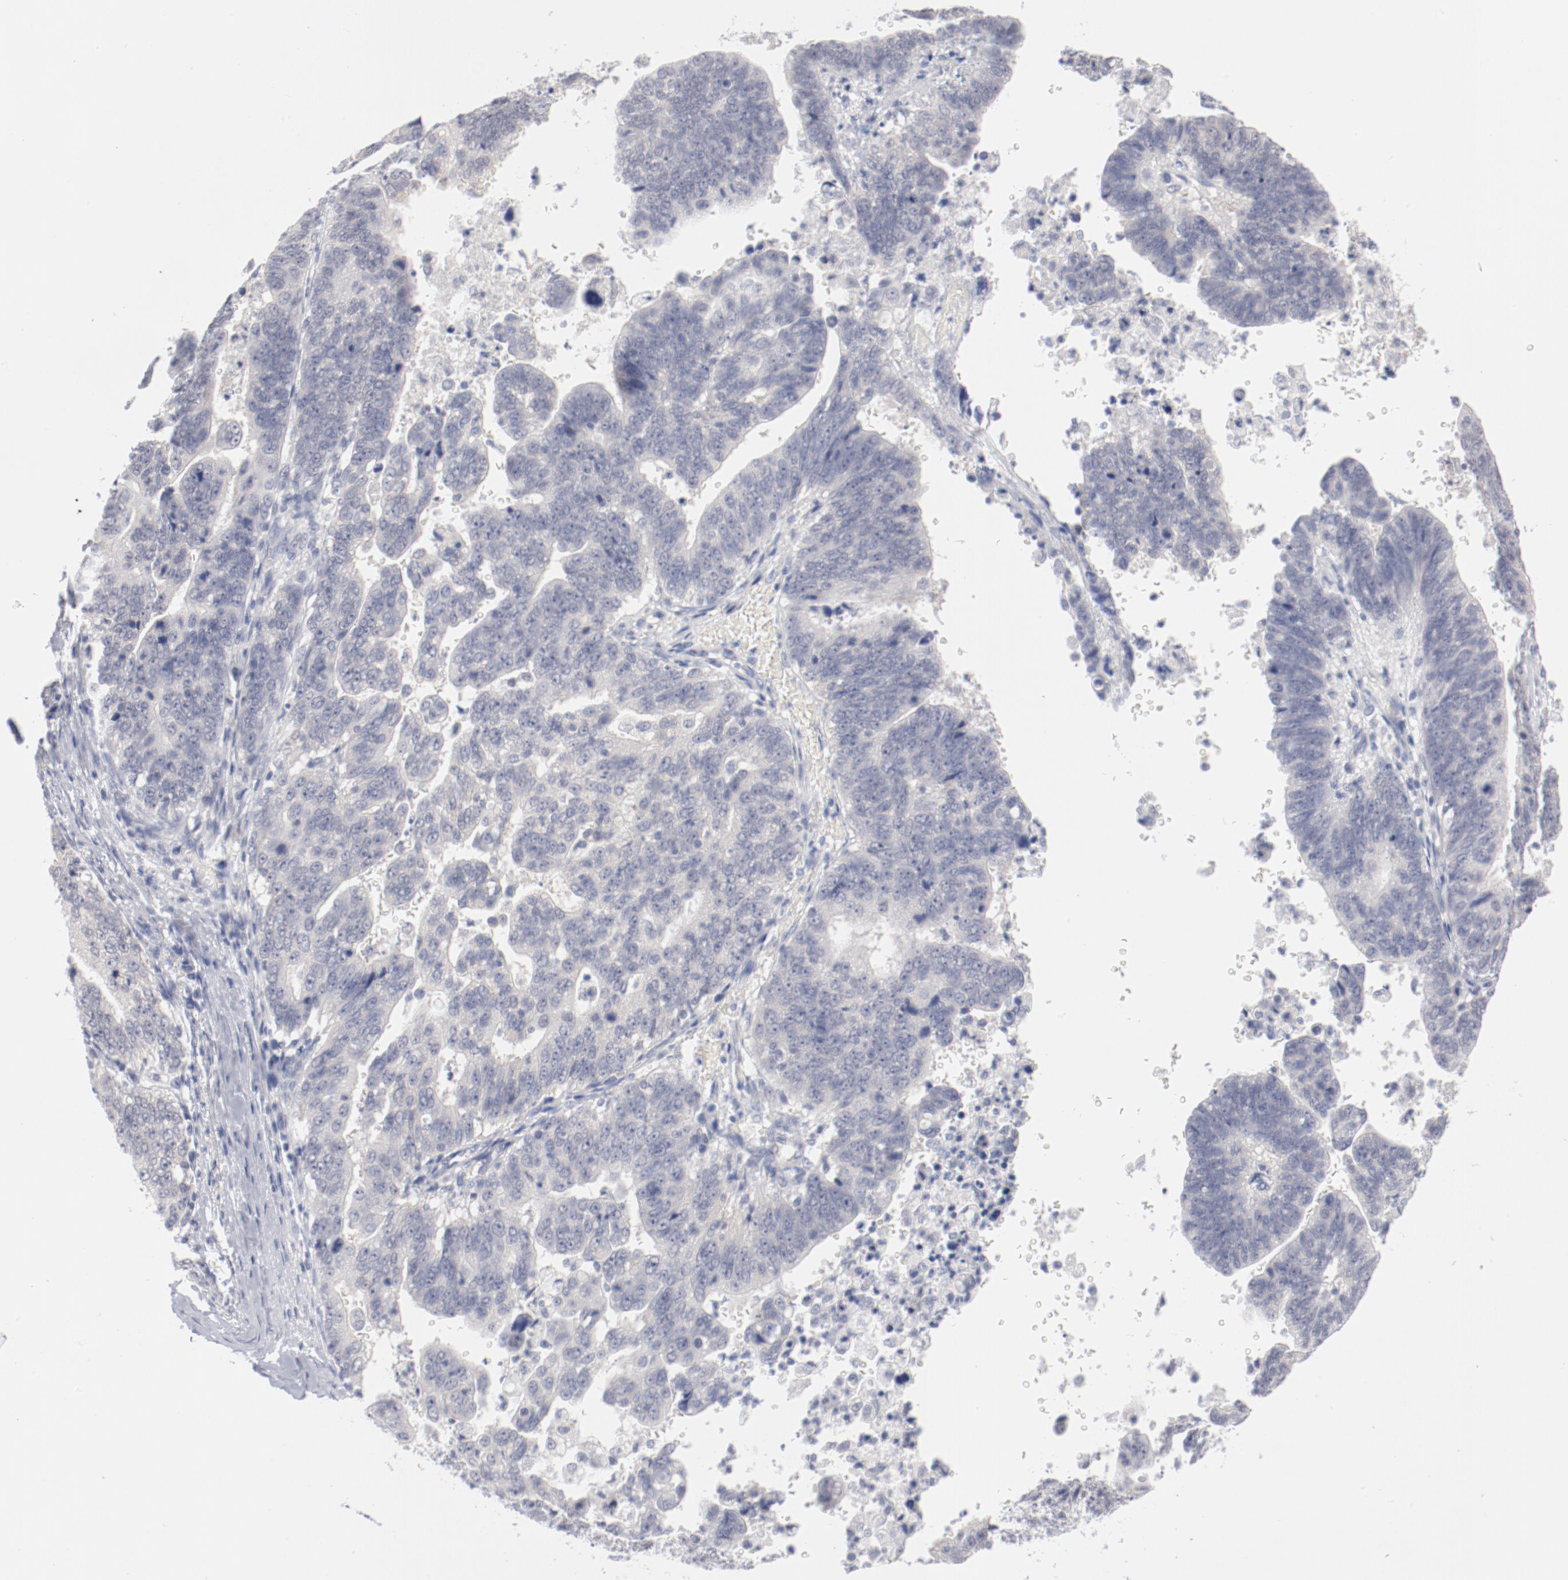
{"staining": {"intensity": "negative", "quantity": "none", "location": "none"}, "tissue": "stomach cancer", "cell_type": "Tumor cells", "image_type": "cancer", "snomed": [{"axis": "morphology", "description": "Adenocarcinoma, NOS"}, {"axis": "topography", "description": "Stomach, upper"}], "caption": "Tumor cells show no significant expression in stomach cancer (adenocarcinoma).", "gene": "SH3BGR", "patient": {"sex": "female", "age": 50}}